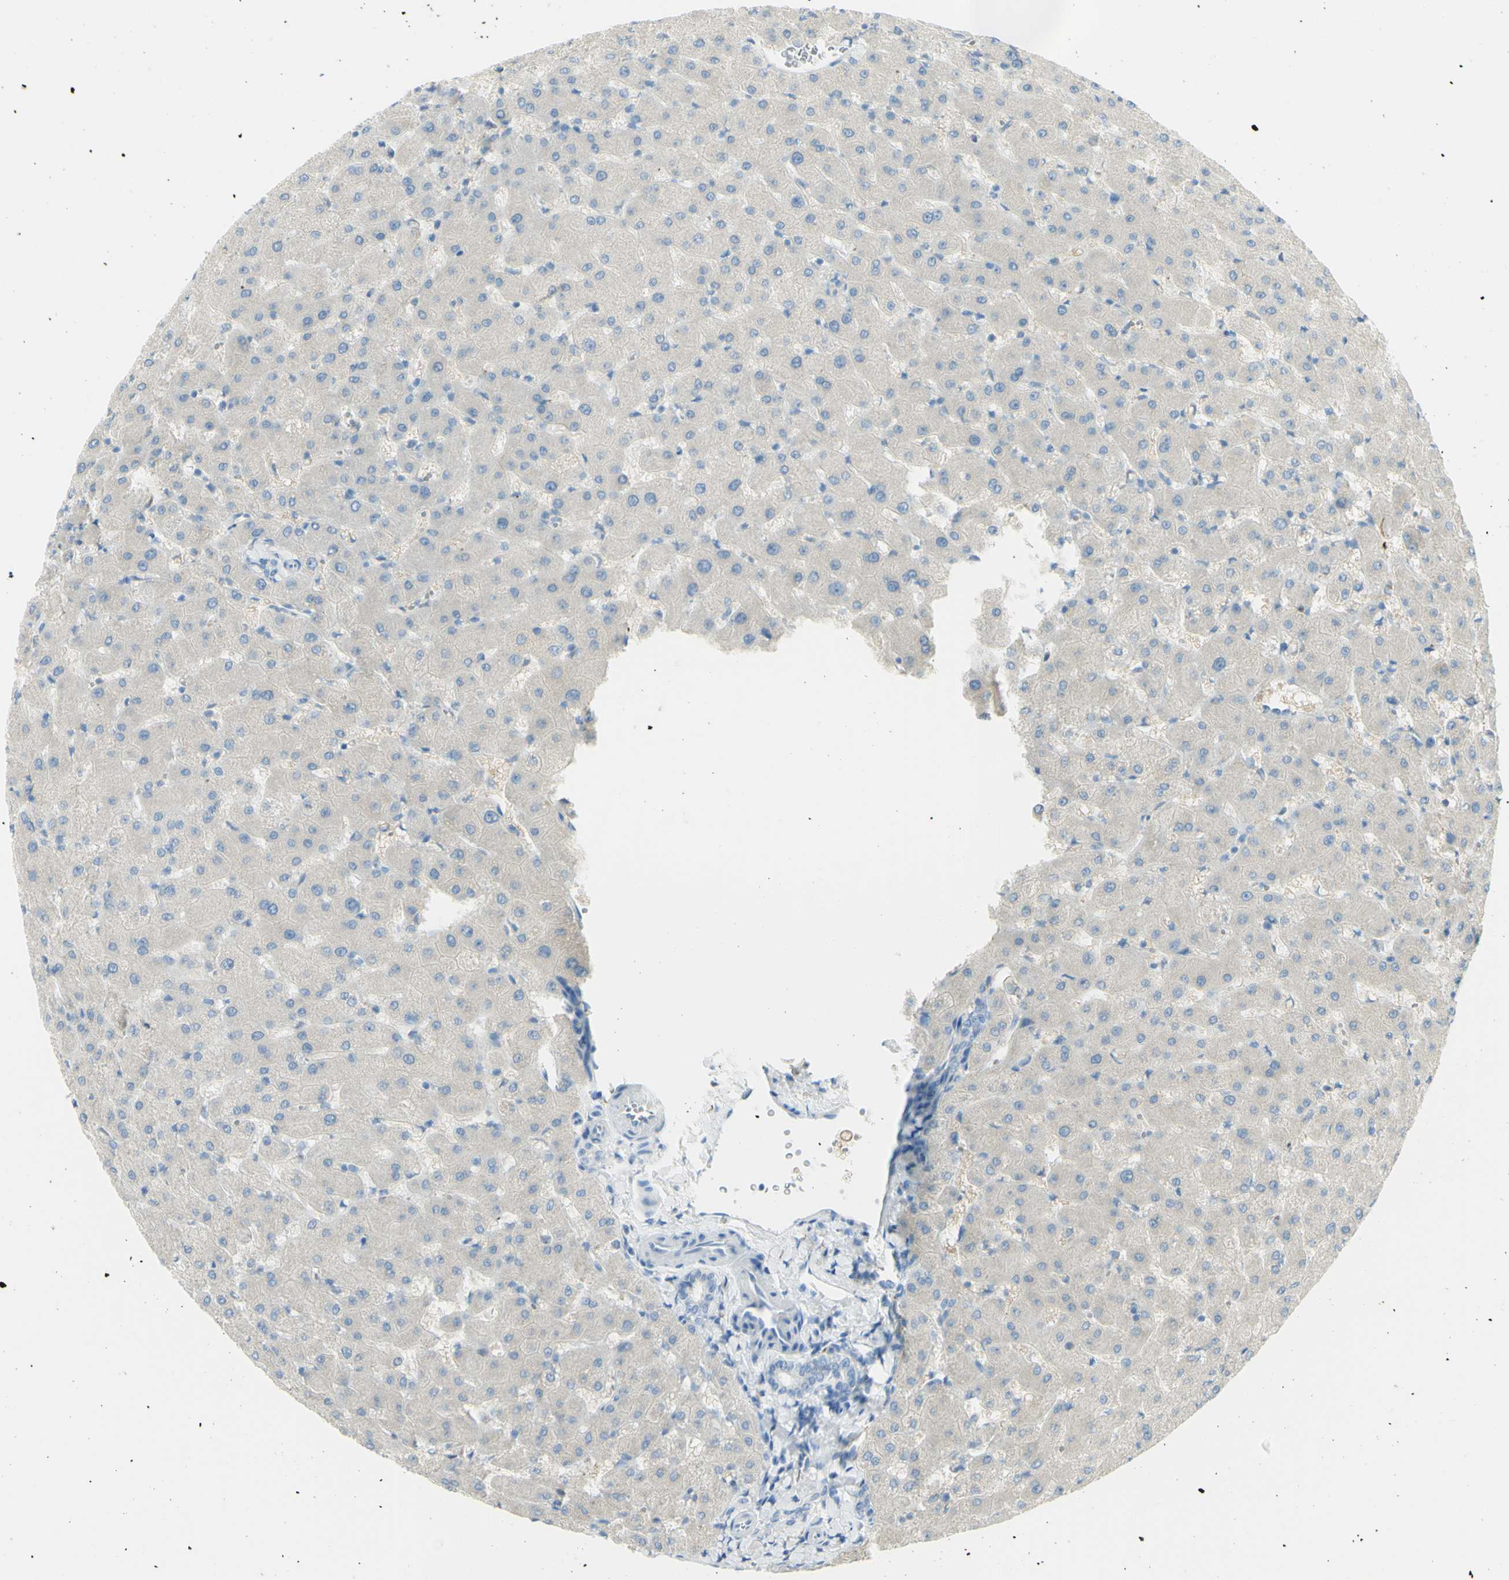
{"staining": {"intensity": "negative", "quantity": "none", "location": "none"}, "tissue": "liver", "cell_type": "Cholangiocytes", "image_type": "normal", "snomed": [{"axis": "morphology", "description": "Normal tissue, NOS"}, {"axis": "topography", "description": "Liver"}], "caption": "DAB immunohistochemical staining of unremarkable human liver displays no significant staining in cholangiocytes. The staining is performed using DAB brown chromogen with nuclei counter-stained in using hematoxylin.", "gene": "TSPAN1", "patient": {"sex": "female", "age": 63}}